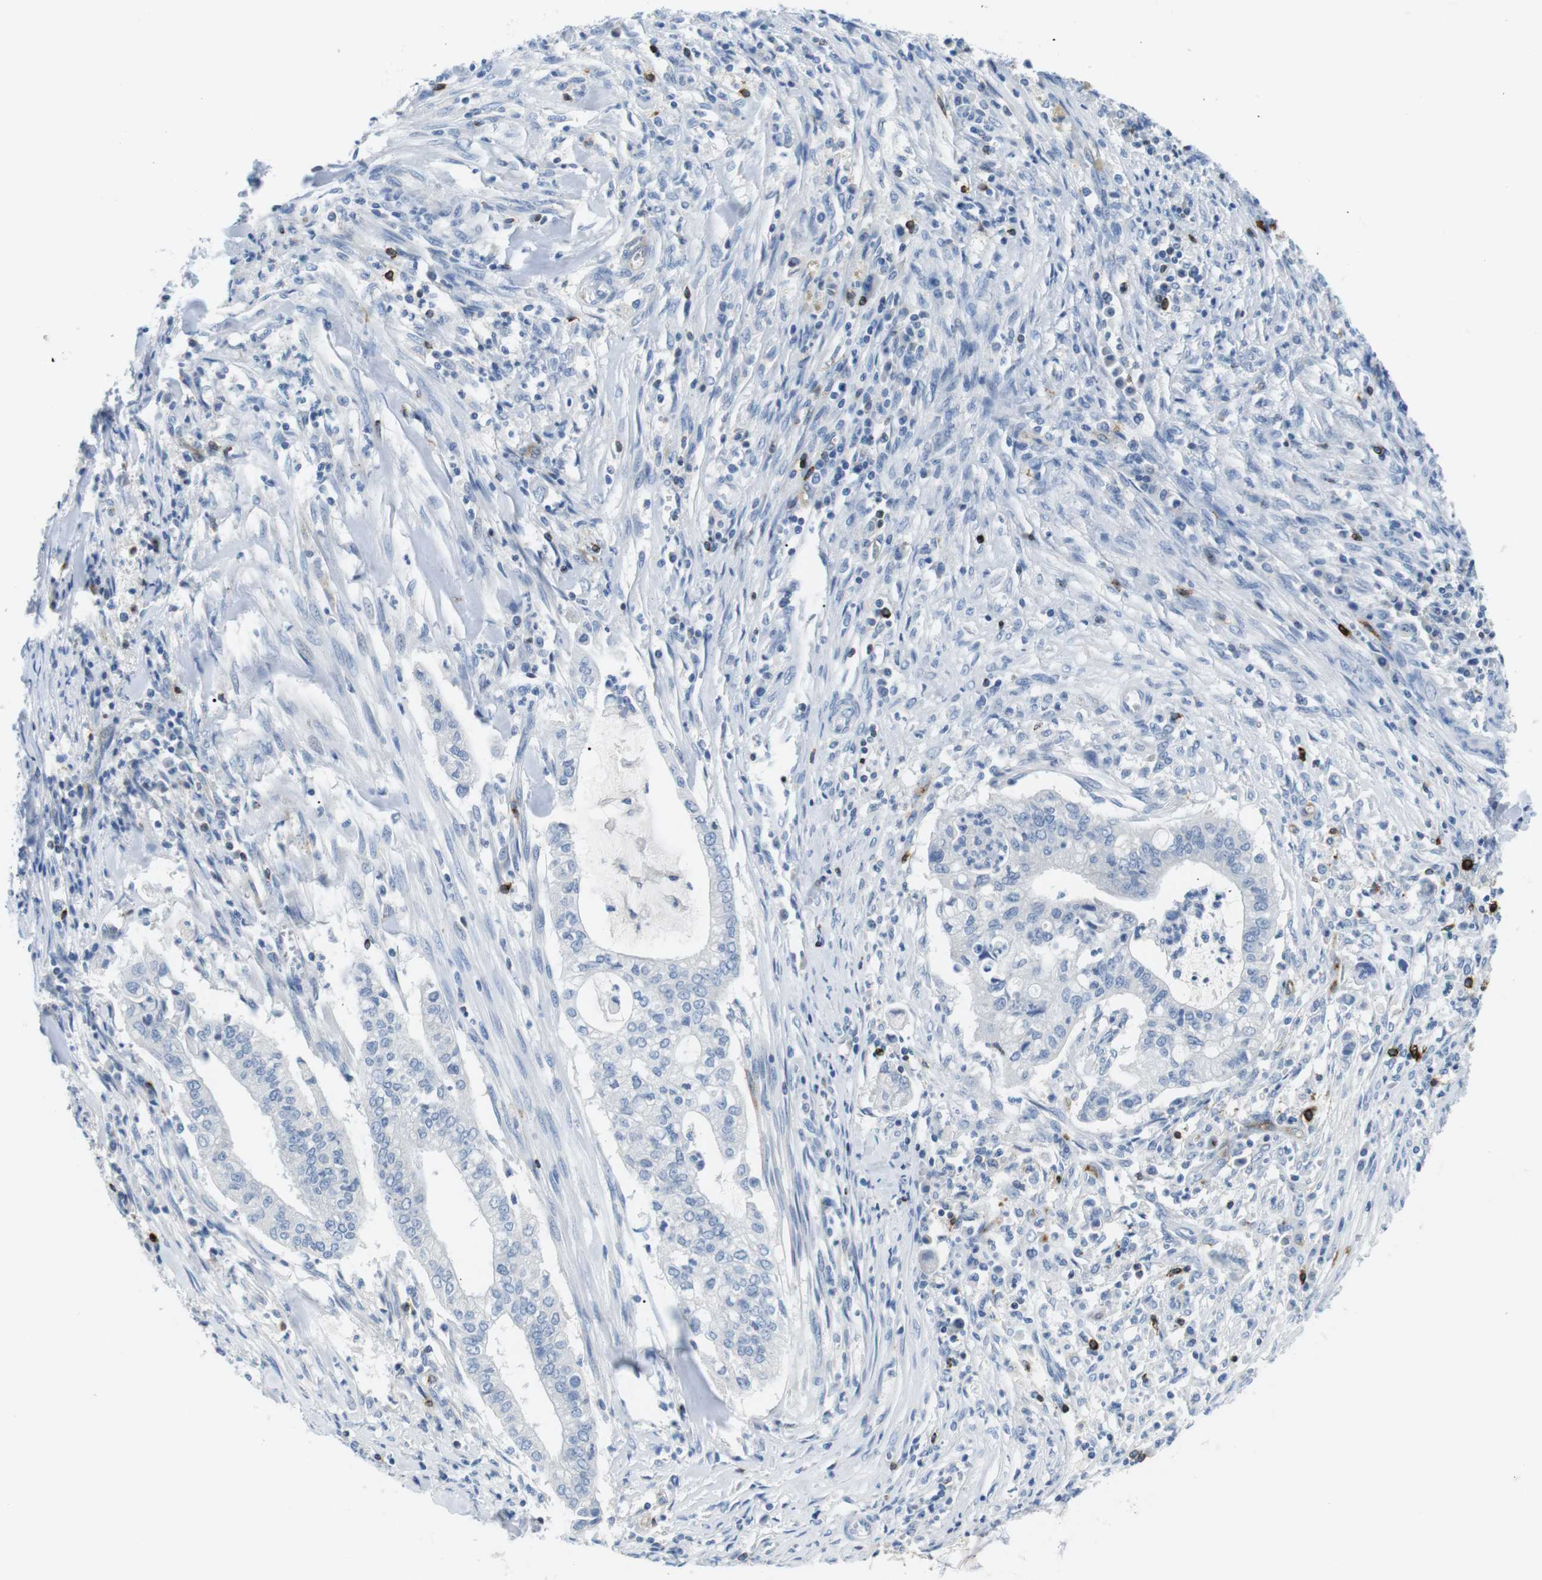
{"staining": {"intensity": "negative", "quantity": "none", "location": "none"}, "tissue": "cervical cancer", "cell_type": "Tumor cells", "image_type": "cancer", "snomed": [{"axis": "morphology", "description": "Adenocarcinoma, NOS"}, {"axis": "topography", "description": "Cervix"}], "caption": "Immunohistochemistry of cervical adenocarcinoma exhibits no positivity in tumor cells.", "gene": "TNFRSF4", "patient": {"sex": "female", "age": 44}}